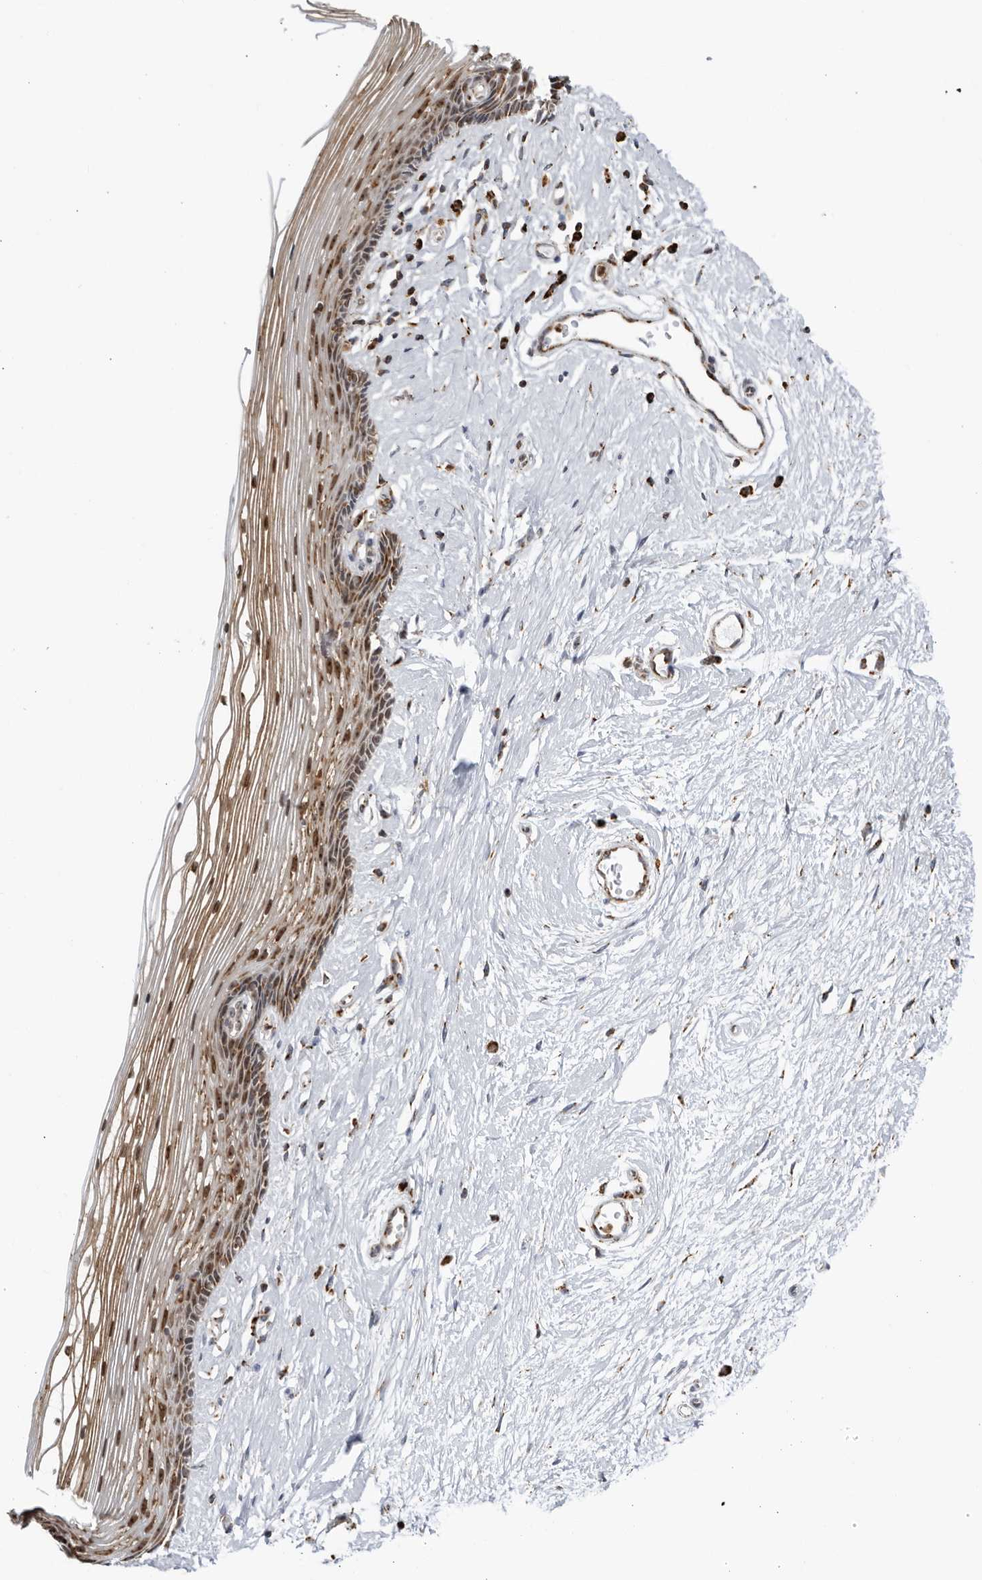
{"staining": {"intensity": "strong", "quantity": "25%-75%", "location": "cytoplasmic/membranous,nuclear"}, "tissue": "vagina", "cell_type": "Squamous epithelial cells", "image_type": "normal", "snomed": [{"axis": "morphology", "description": "Normal tissue, NOS"}, {"axis": "topography", "description": "Vagina"}], "caption": "A brown stain shows strong cytoplasmic/membranous,nuclear positivity of a protein in squamous epithelial cells of benign vagina.", "gene": "RBM34", "patient": {"sex": "female", "age": 46}}